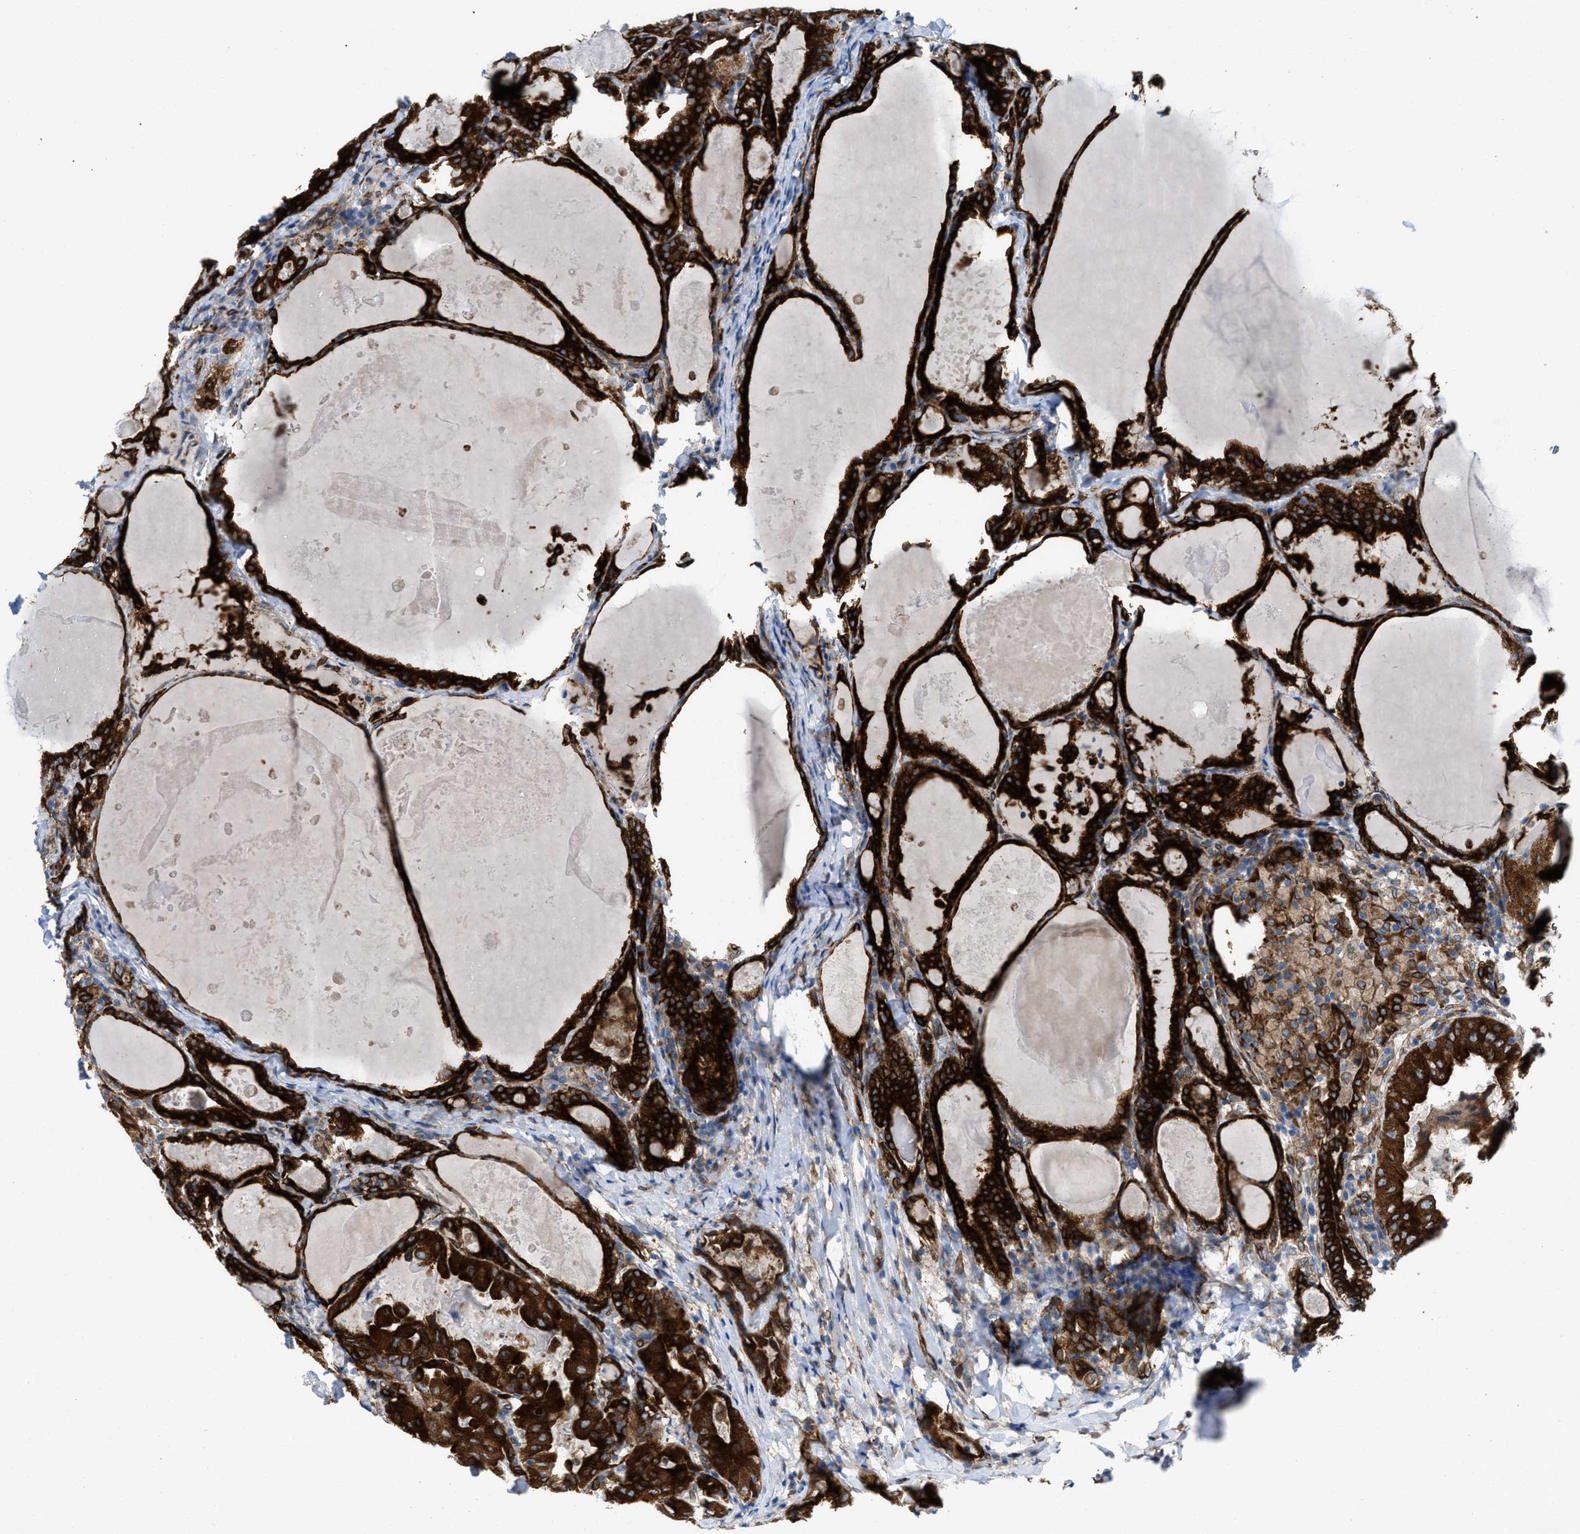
{"staining": {"intensity": "strong", "quantity": ">75%", "location": "cytoplasmic/membranous"}, "tissue": "thyroid cancer", "cell_type": "Tumor cells", "image_type": "cancer", "snomed": [{"axis": "morphology", "description": "Papillary adenocarcinoma, NOS"}, {"axis": "topography", "description": "Thyroid gland"}], "caption": "Thyroid papillary adenocarcinoma stained with a brown dye exhibits strong cytoplasmic/membranous positive staining in approximately >75% of tumor cells.", "gene": "ERLIN2", "patient": {"sex": "female", "age": 42}}